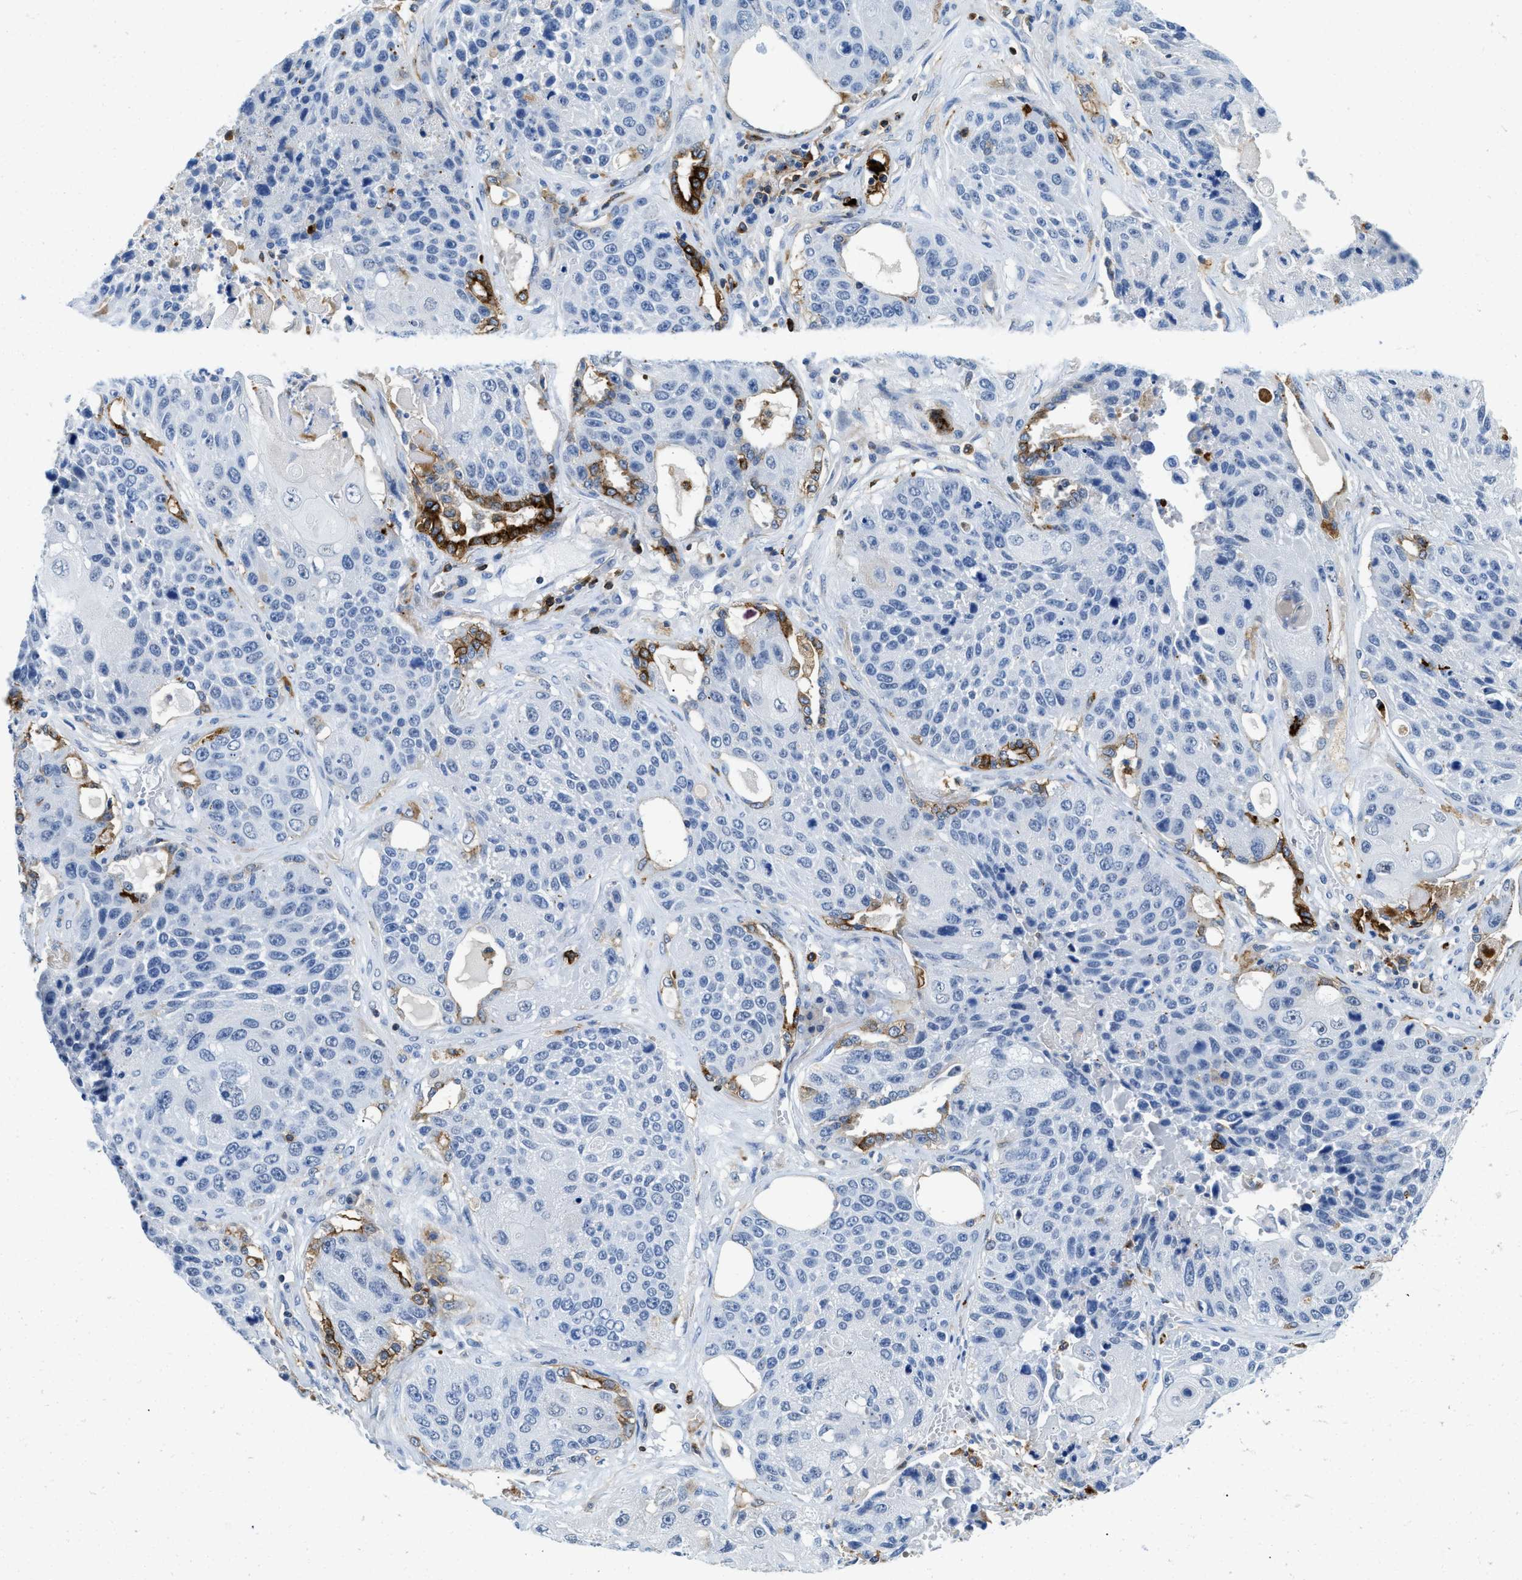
{"staining": {"intensity": "negative", "quantity": "none", "location": "none"}, "tissue": "lung cancer", "cell_type": "Tumor cells", "image_type": "cancer", "snomed": [{"axis": "morphology", "description": "Squamous cell carcinoma, NOS"}, {"axis": "topography", "description": "Lung"}], "caption": "A high-resolution image shows IHC staining of lung cancer (squamous cell carcinoma), which exhibits no significant staining in tumor cells.", "gene": "CD226", "patient": {"sex": "male", "age": 61}}